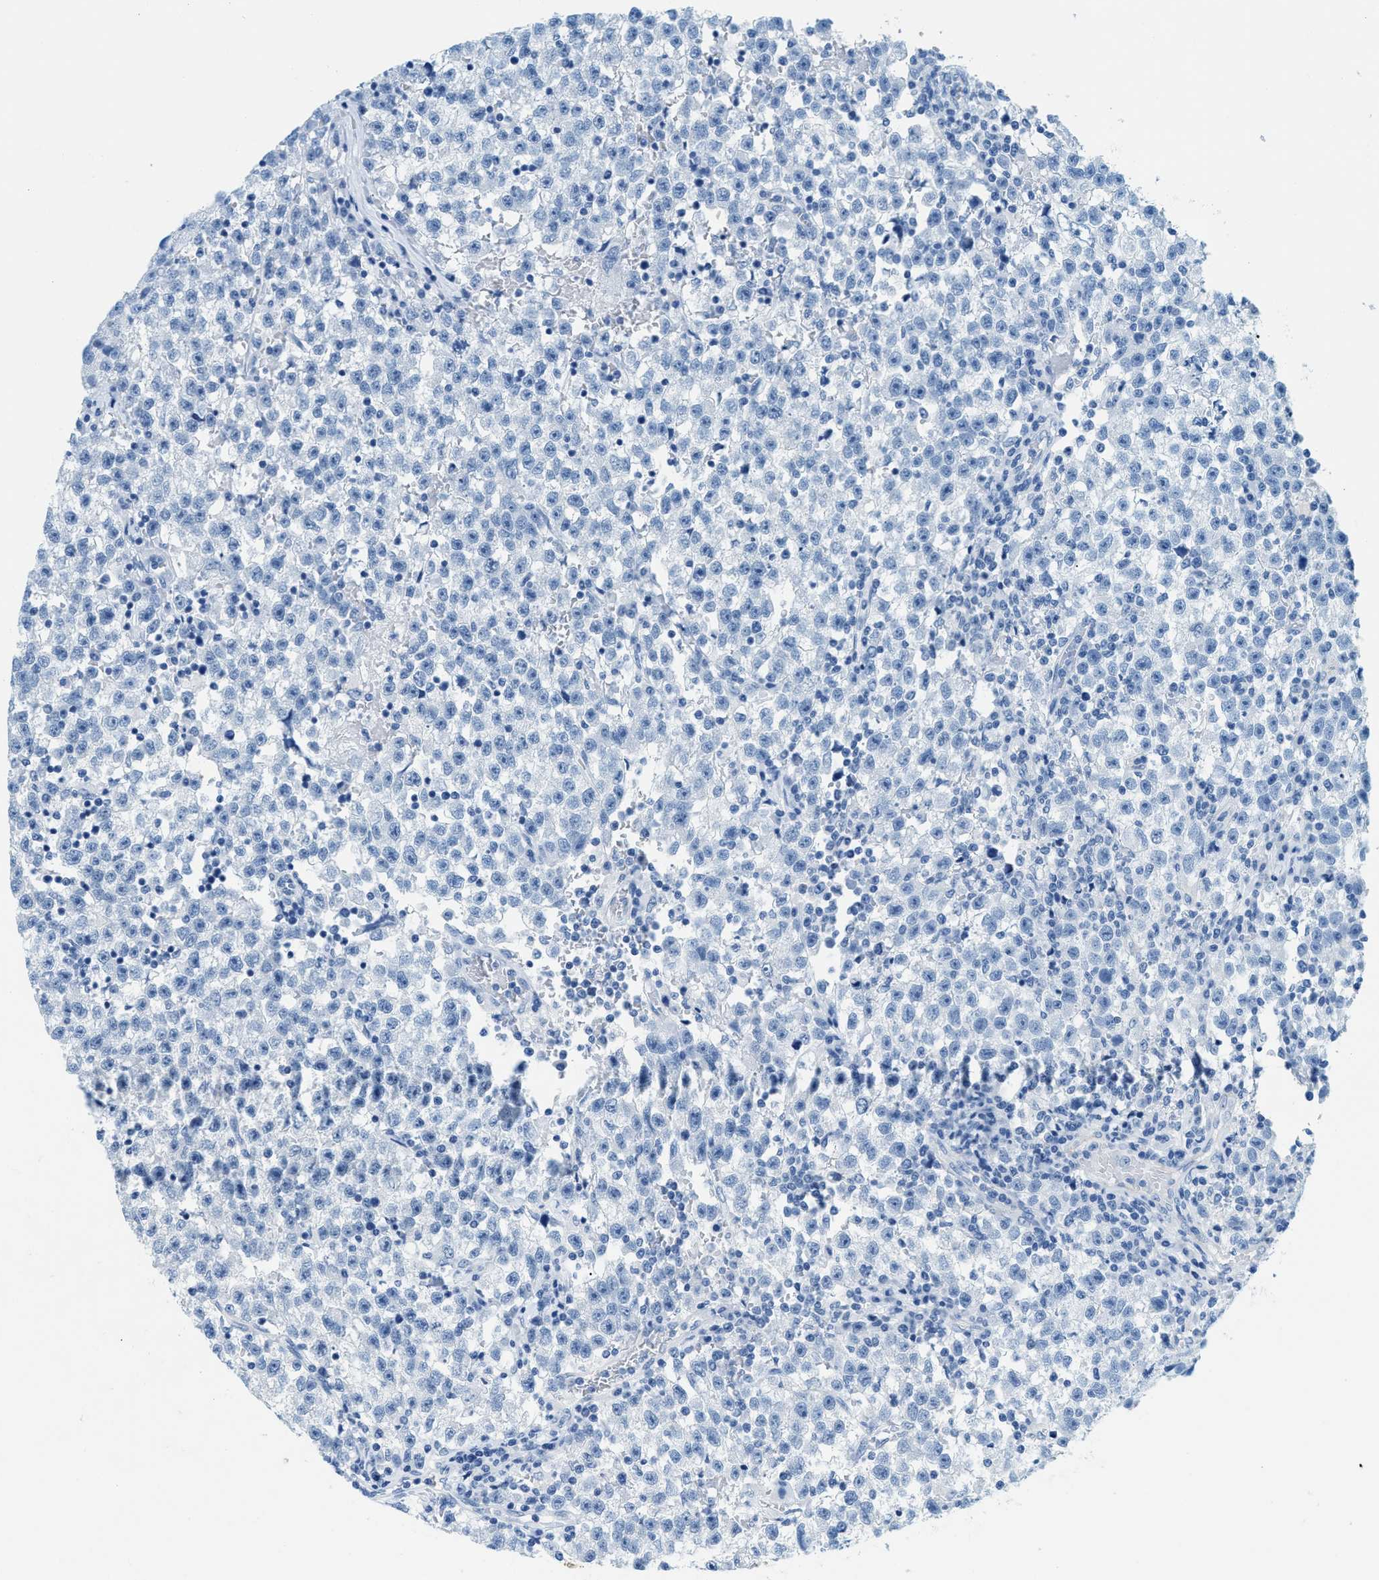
{"staining": {"intensity": "negative", "quantity": "none", "location": "none"}, "tissue": "testis cancer", "cell_type": "Tumor cells", "image_type": "cancer", "snomed": [{"axis": "morphology", "description": "Seminoma, NOS"}, {"axis": "topography", "description": "Testis"}], "caption": "There is no significant positivity in tumor cells of testis cancer.", "gene": "TPSAB1", "patient": {"sex": "male", "age": 22}}